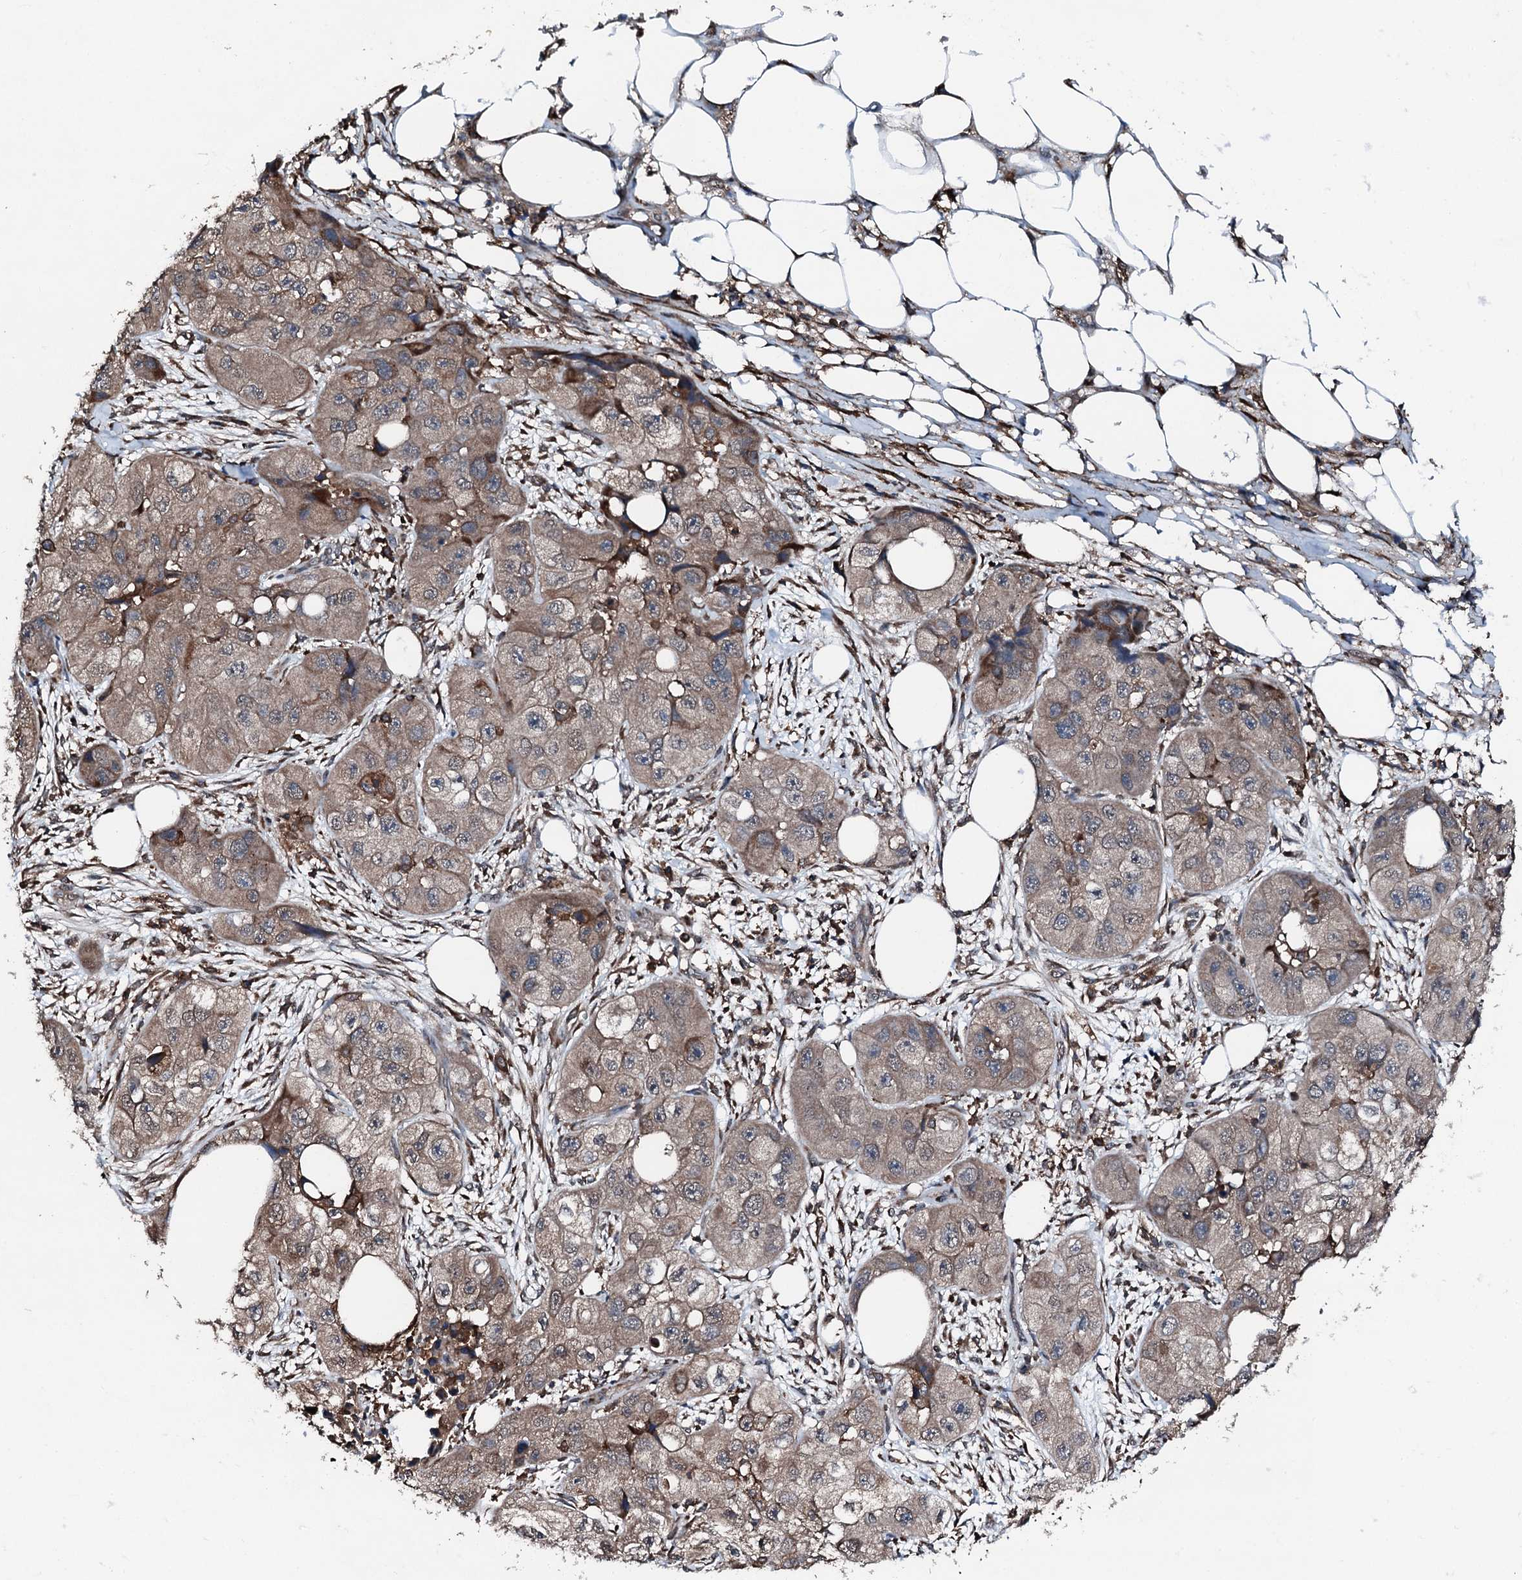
{"staining": {"intensity": "weak", "quantity": ">75%", "location": "cytoplasmic/membranous"}, "tissue": "skin cancer", "cell_type": "Tumor cells", "image_type": "cancer", "snomed": [{"axis": "morphology", "description": "Squamous cell carcinoma, NOS"}, {"axis": "topography", "description": "Skin"}, {"axis": "topography", "description": "Subcutis"}], "caption": "Brown immunohistochemical staining in skin cancer (squamous cell carcinoma) exhibits weak cytoplasmic/membranous expression in approximately >75% of tumor cells. The protein of interest is stained brown, and the nuclei are stained in blue (DAB (3,3'-diaminobenzidine) IHC with brightfield microscopy, high magnification).", "gene": "EDC4", "patient": {"sex": "male", "age": 73}}